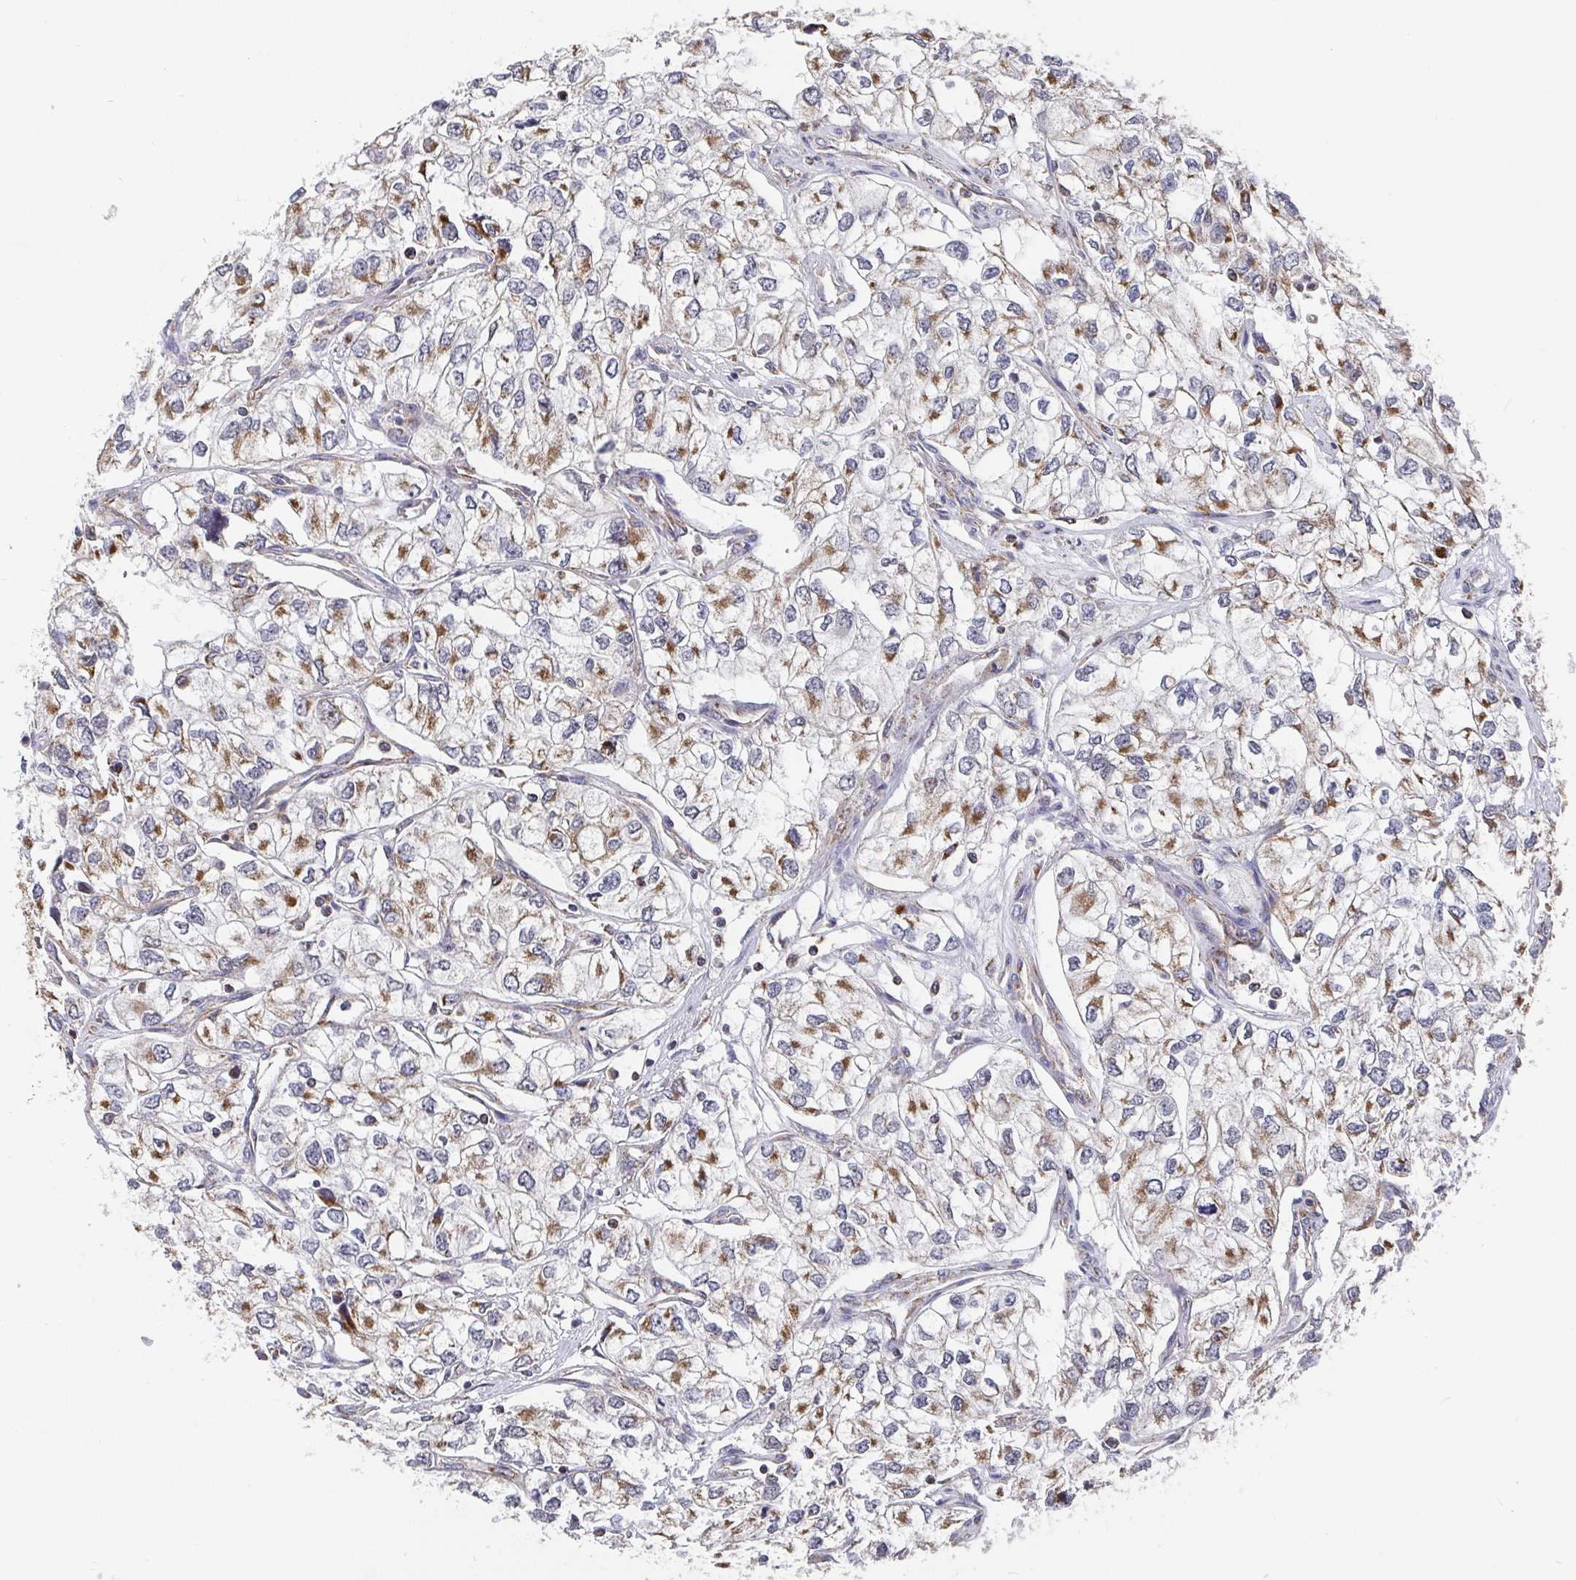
{"staining": {"intensity": "moderate", "quantity": ">75%", "location": "cytoplasmic/membranous"}, "tissue": "renal cancer", "cell_type": "Tumor cells", "image_type": "cancer", "snomed": [{"axis": "morphology", "description": "Adenocarcinoma, NOS"}, {"axis": "topography", "description": "Kidney"}], "caption": "Human renal cancer stained with a brown dye demonstrates moderate cytoplasmic/membranous positive expression in about >75% of tumor cells.", "gene": "PDF", "patient": {"sex": "female", "age": 59}}